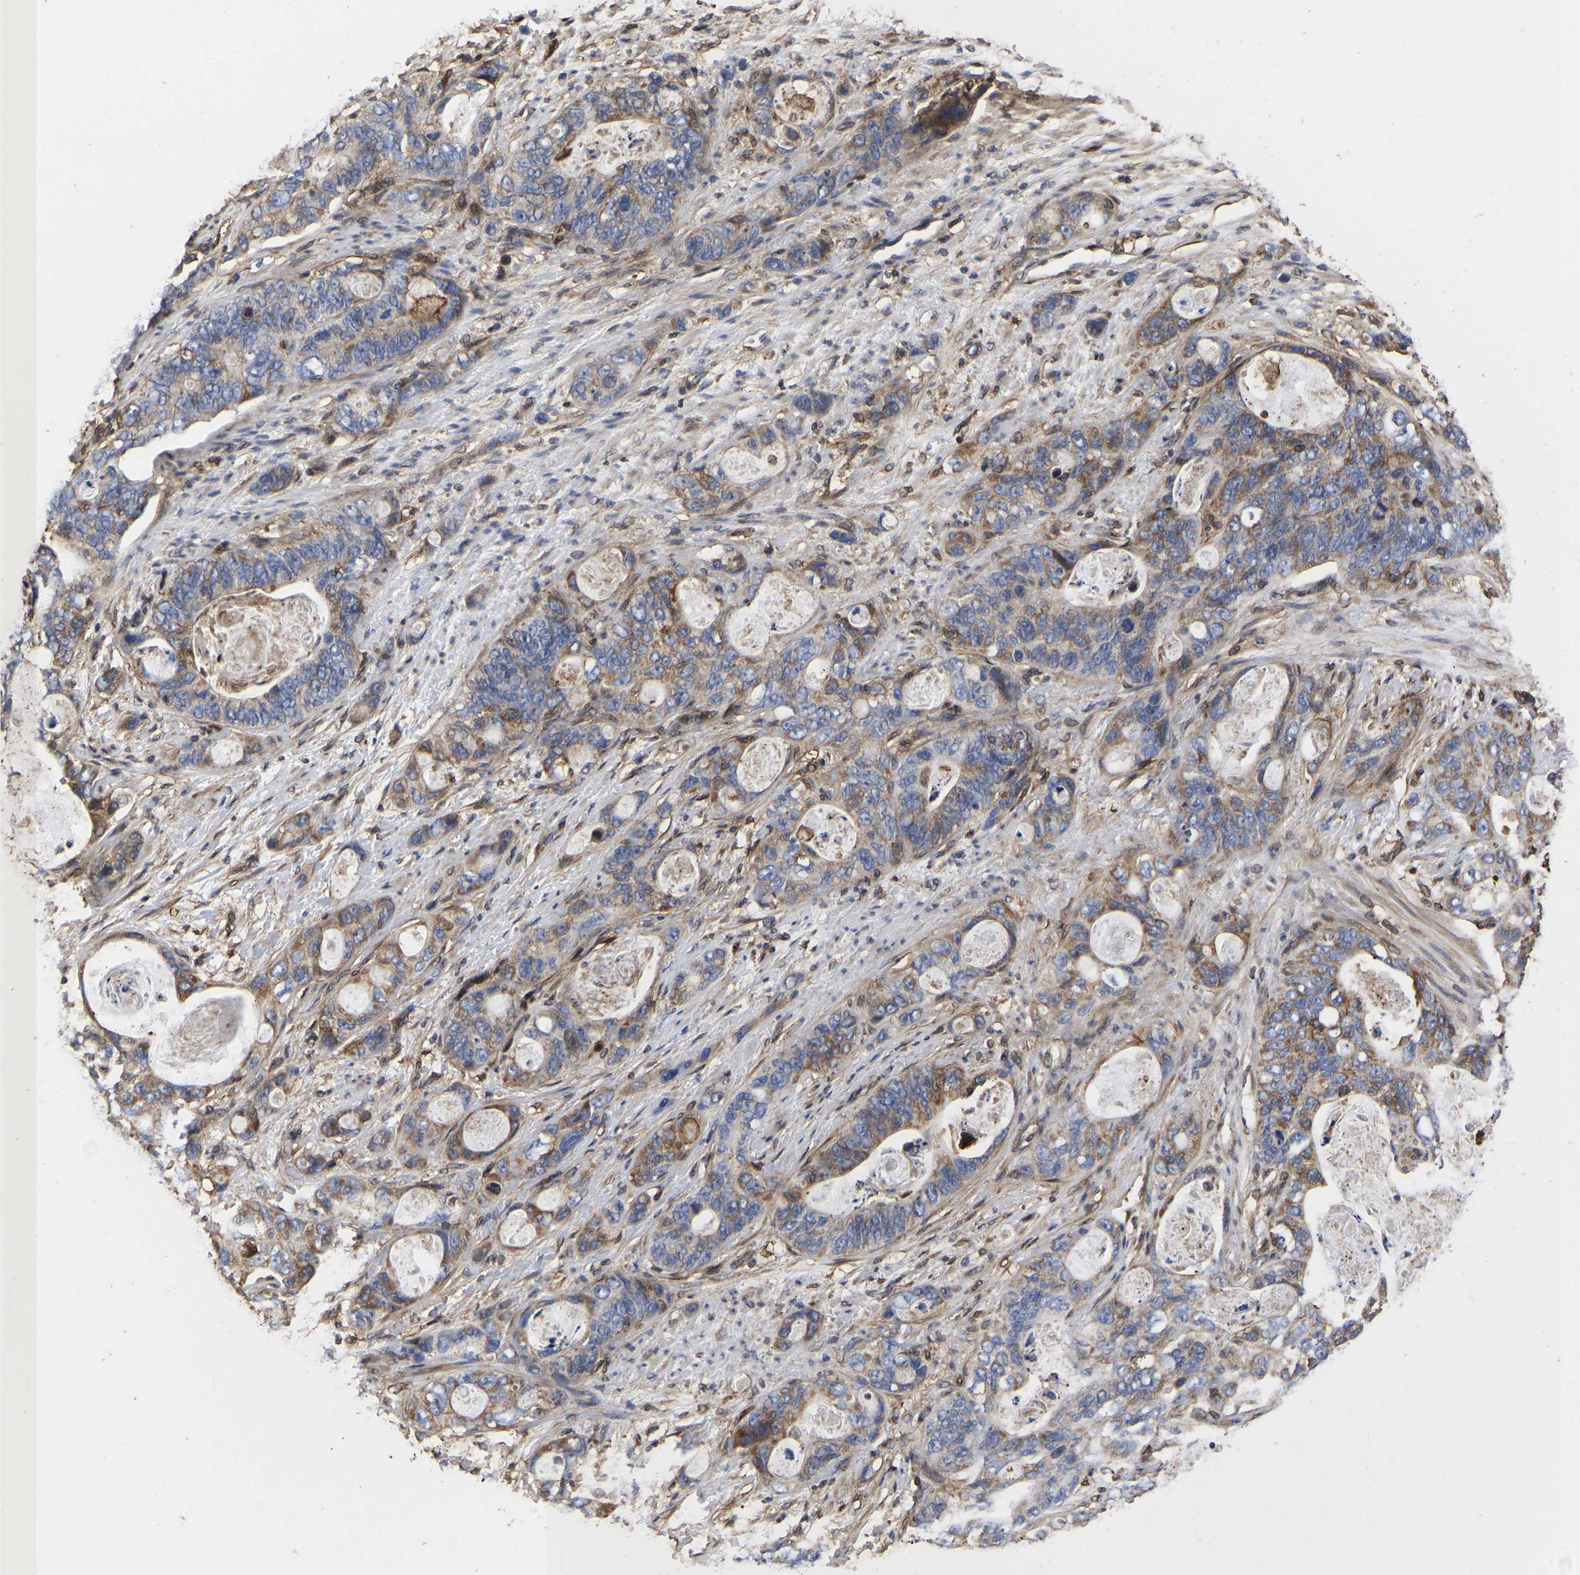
{"staining": {"intensity": "weak", "quantity": "25%-75%", "location": "cytoplasmic/membranous"}, "tissue": "stomach cancer", "cell_type": "Tumor cells", "image_type": "cancer", "snomed": [{"axis": "morphology", "description": "Normal tissue, NOS"}, {"axis": "morphology", "description": "Adenocarcinoma, NOS"}, {"axis": "topography", "description": "Stomach"}], "caption": "Approximately 25%-75% of tumor cells in human adenocarcinoma (stomach) reveal weak cytoplasmic/membranous protein staining as visualized by brown immunohistochemical staining.", "gene": "LIF", "patient": {"sex": "female", "age": 89}}